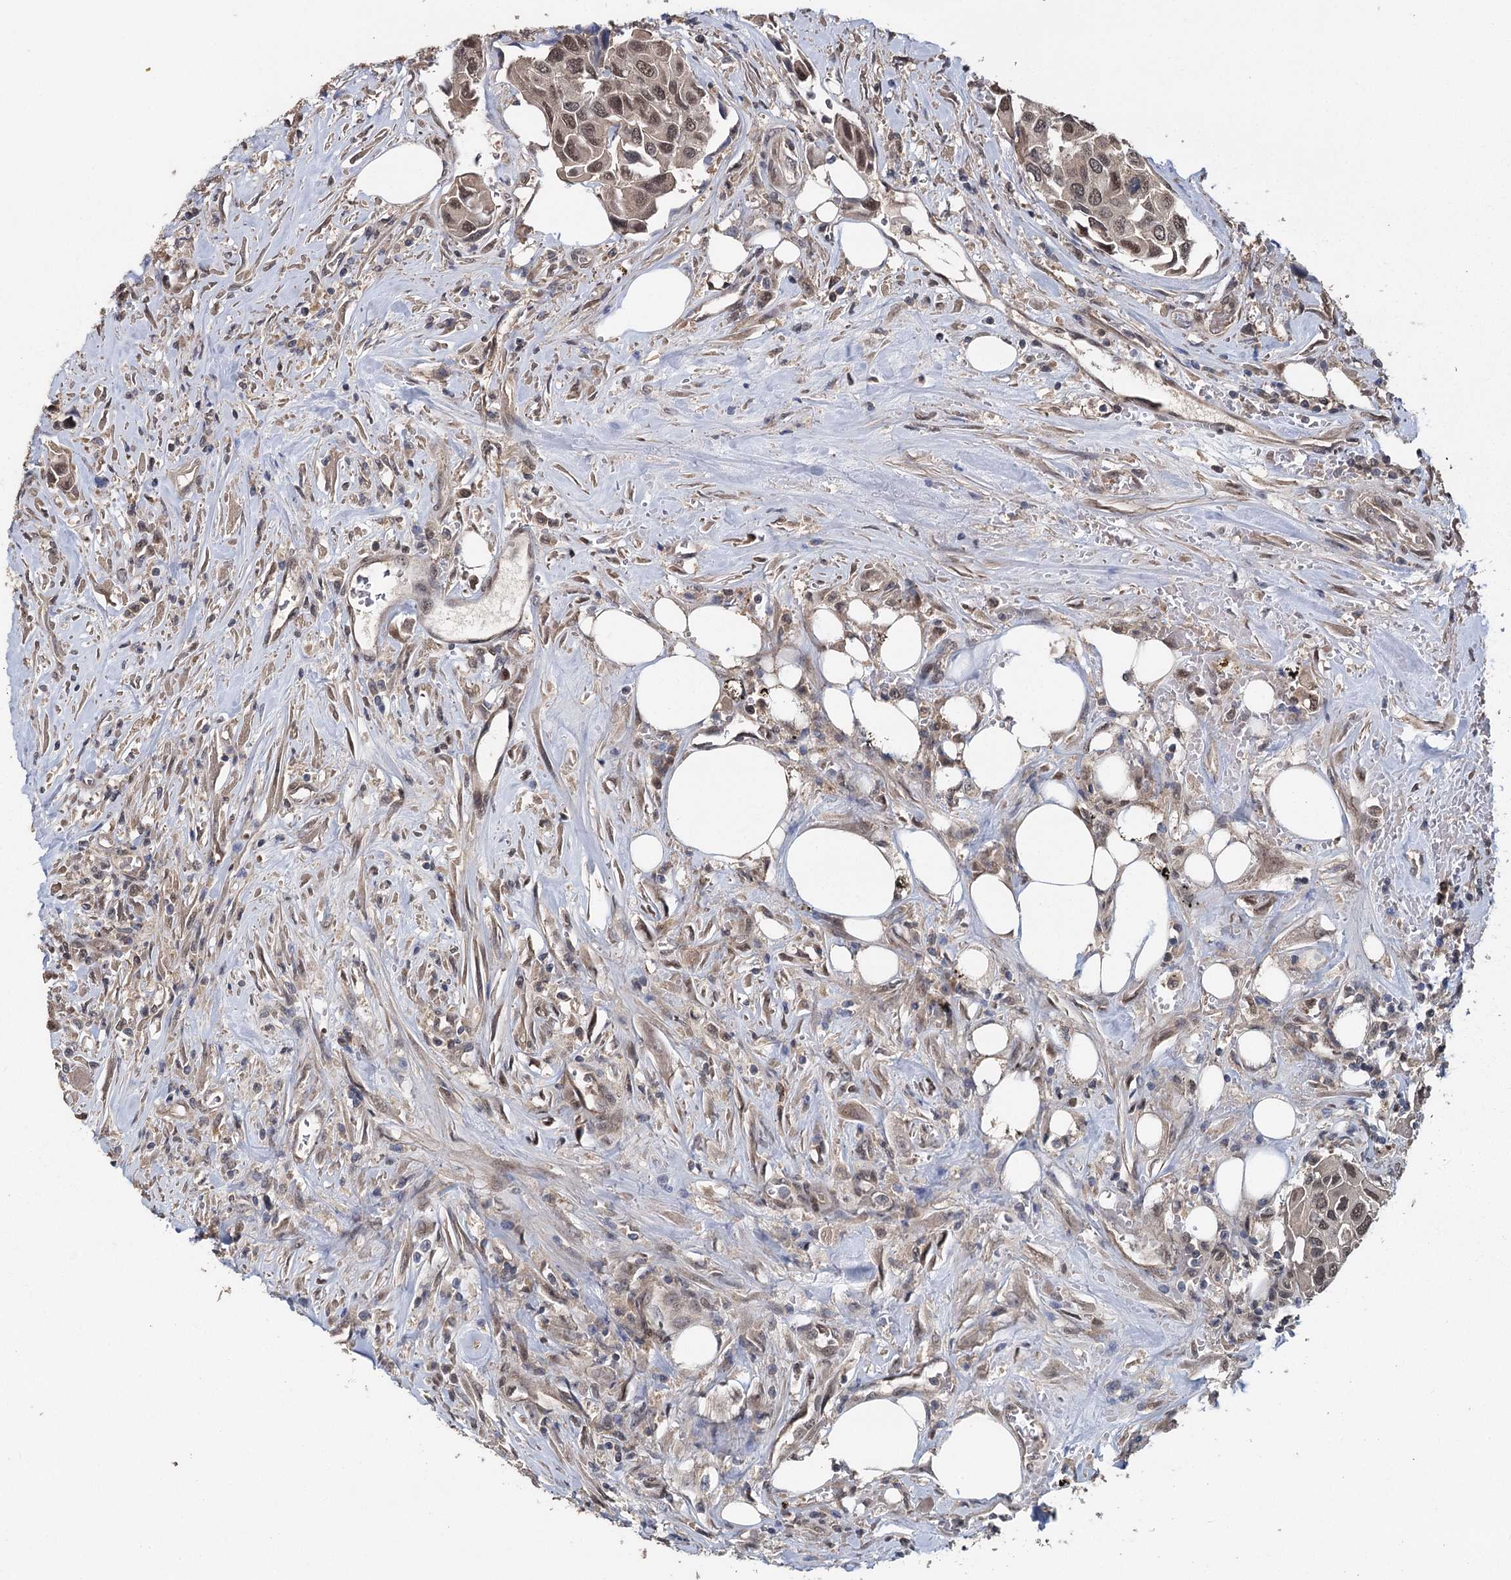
{"staining": {"intensity": "moderate", "quantity": ">75%", "location": "nuclear"}, "tissue": "urothelial cancer", "cell_type": "Tumor cells", "image_type": "cancer", "snomed": [{"axis": "morphology", "description": "Urothelial carcinoma, High grade"}, {"axis": "topography", "description": "Urinary bladder"}], "caption": "Protein expression analysis of human urothelial cancer reveals moderate nuclear positivity in about >75% of tumor cells.", "gene": "MYG1", "patient": {"sex": "male", "age": 74}}